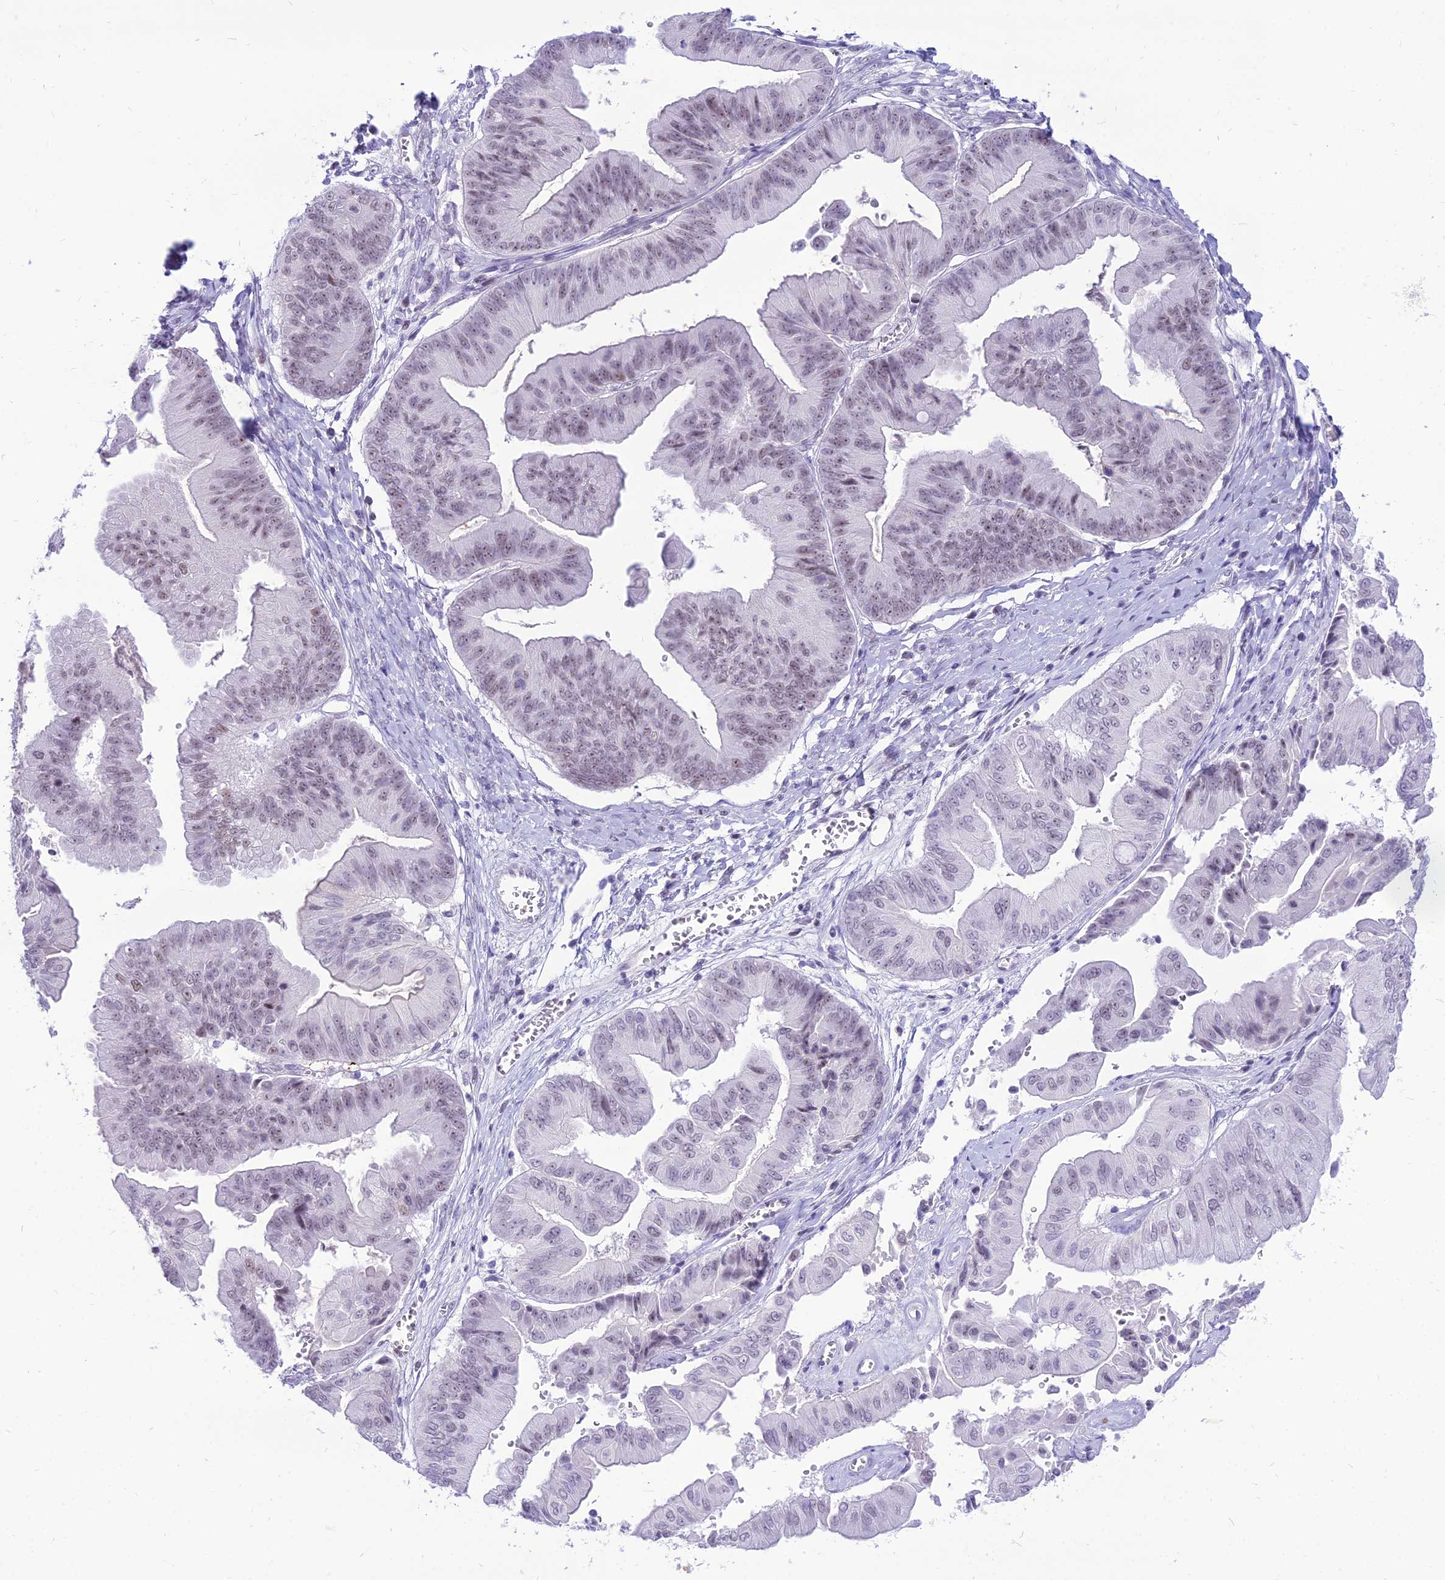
{"staining": {"intensity": "weak", "quantity": "25%-75%", "location": "nuclear"}, "tissue": "ovarian cancer", "cell_type": "Tumor cells", "image_type": "cancer", "snomed": [{"axis": "morphology", "description": "Cystadenocarcinoma, mucinous, NOS"}, {"axis": "topography", "description": "Ovary"}], "caption": "Immunohistochemical staining of human ovarian cancer reveals weak nuclear protein positivity in about 25%-75% of tumor cells.", "gene": "DHX40", "patient": {"sex": "female", "age": 61}}